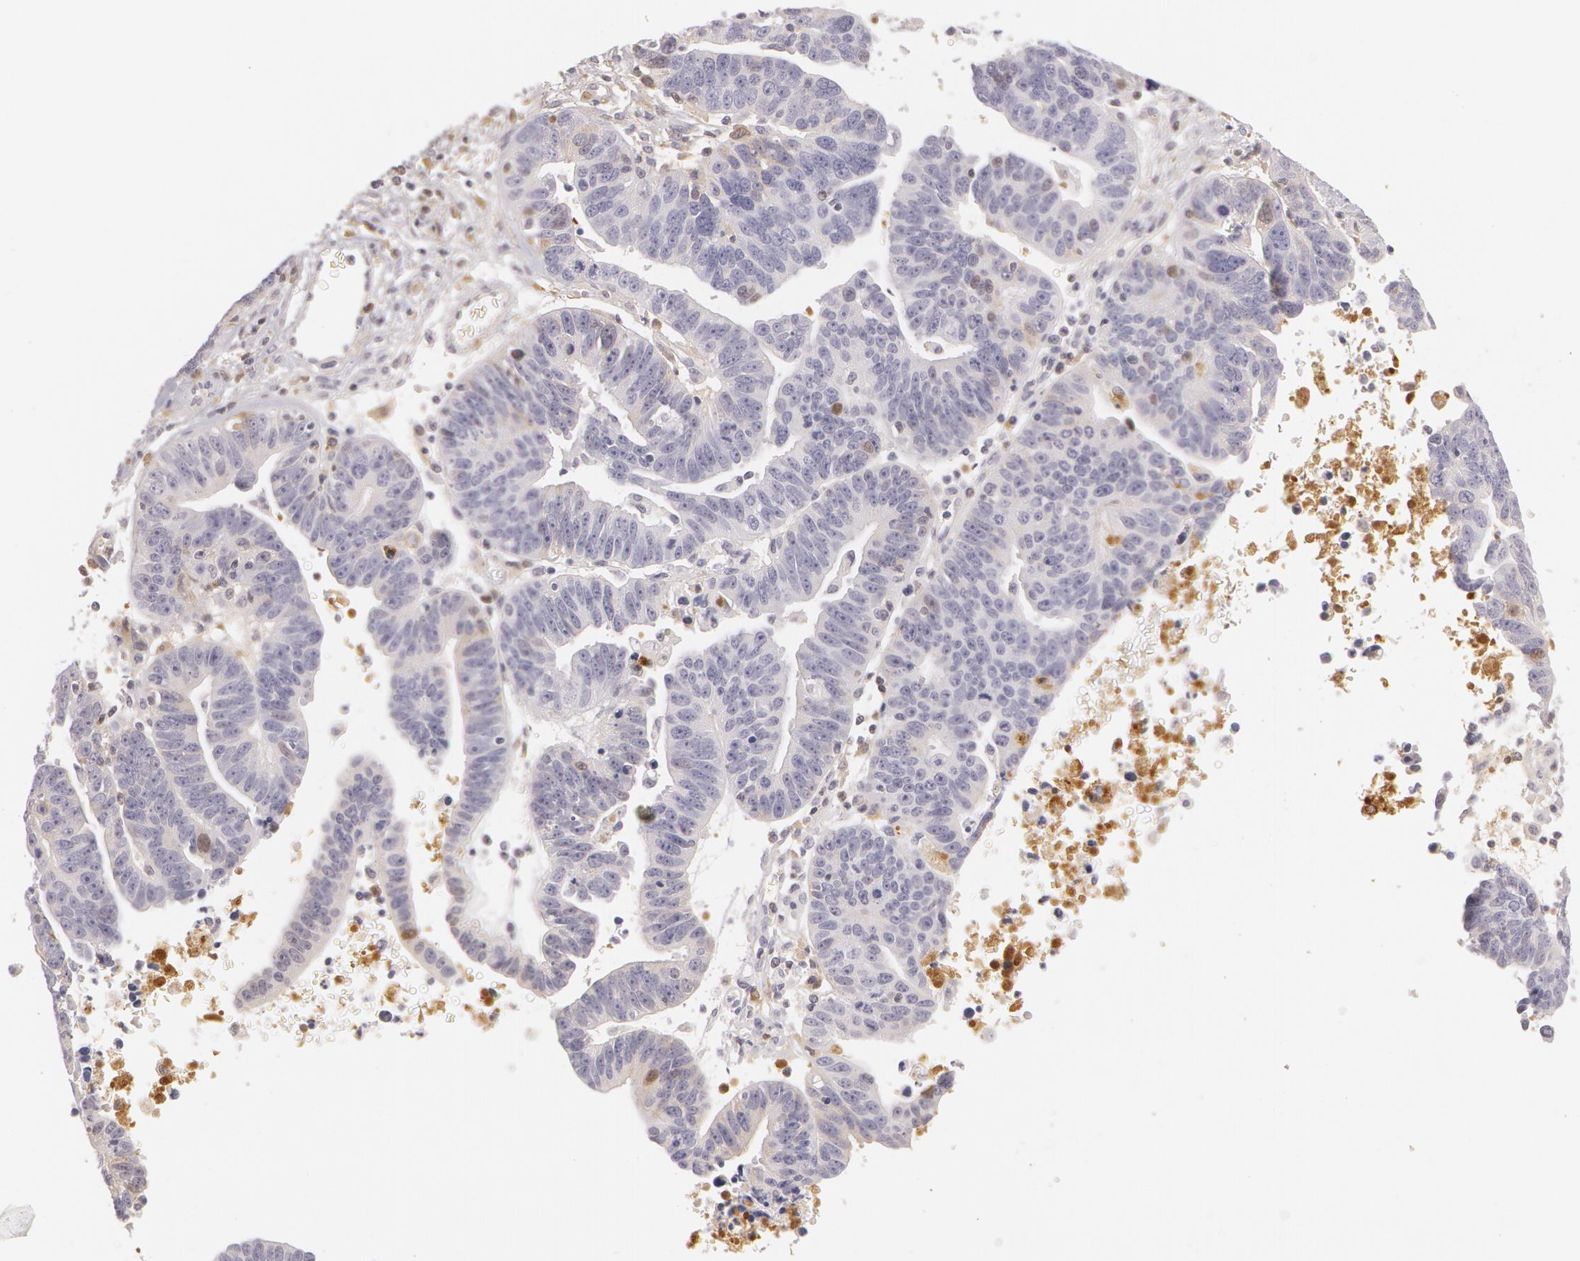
{"staining": {"intensity": "negative", "quantity": "none", "location": "none"}, "tissue": "ovarian cancer", "cell_type": "Tumor cells", "image_type": "cancer", "snomed": [{"axis": "morphology", "description": "Carcinoma, endometroid"}, {"axis": "morphology", "description": "Cystadenocarcinoma, serous, NOS"}, {"axis": "topography", "description": "Ovary"}], "caption": "High power microscopy photomicrograph of an immunohistochemistry (IHC) micrograph of serous cystadenocarcinoma (ovarian), revealing no significant positivity in tumor cells.", "gene": "LBP", "patient": {"sex": "female", "age": 45}}